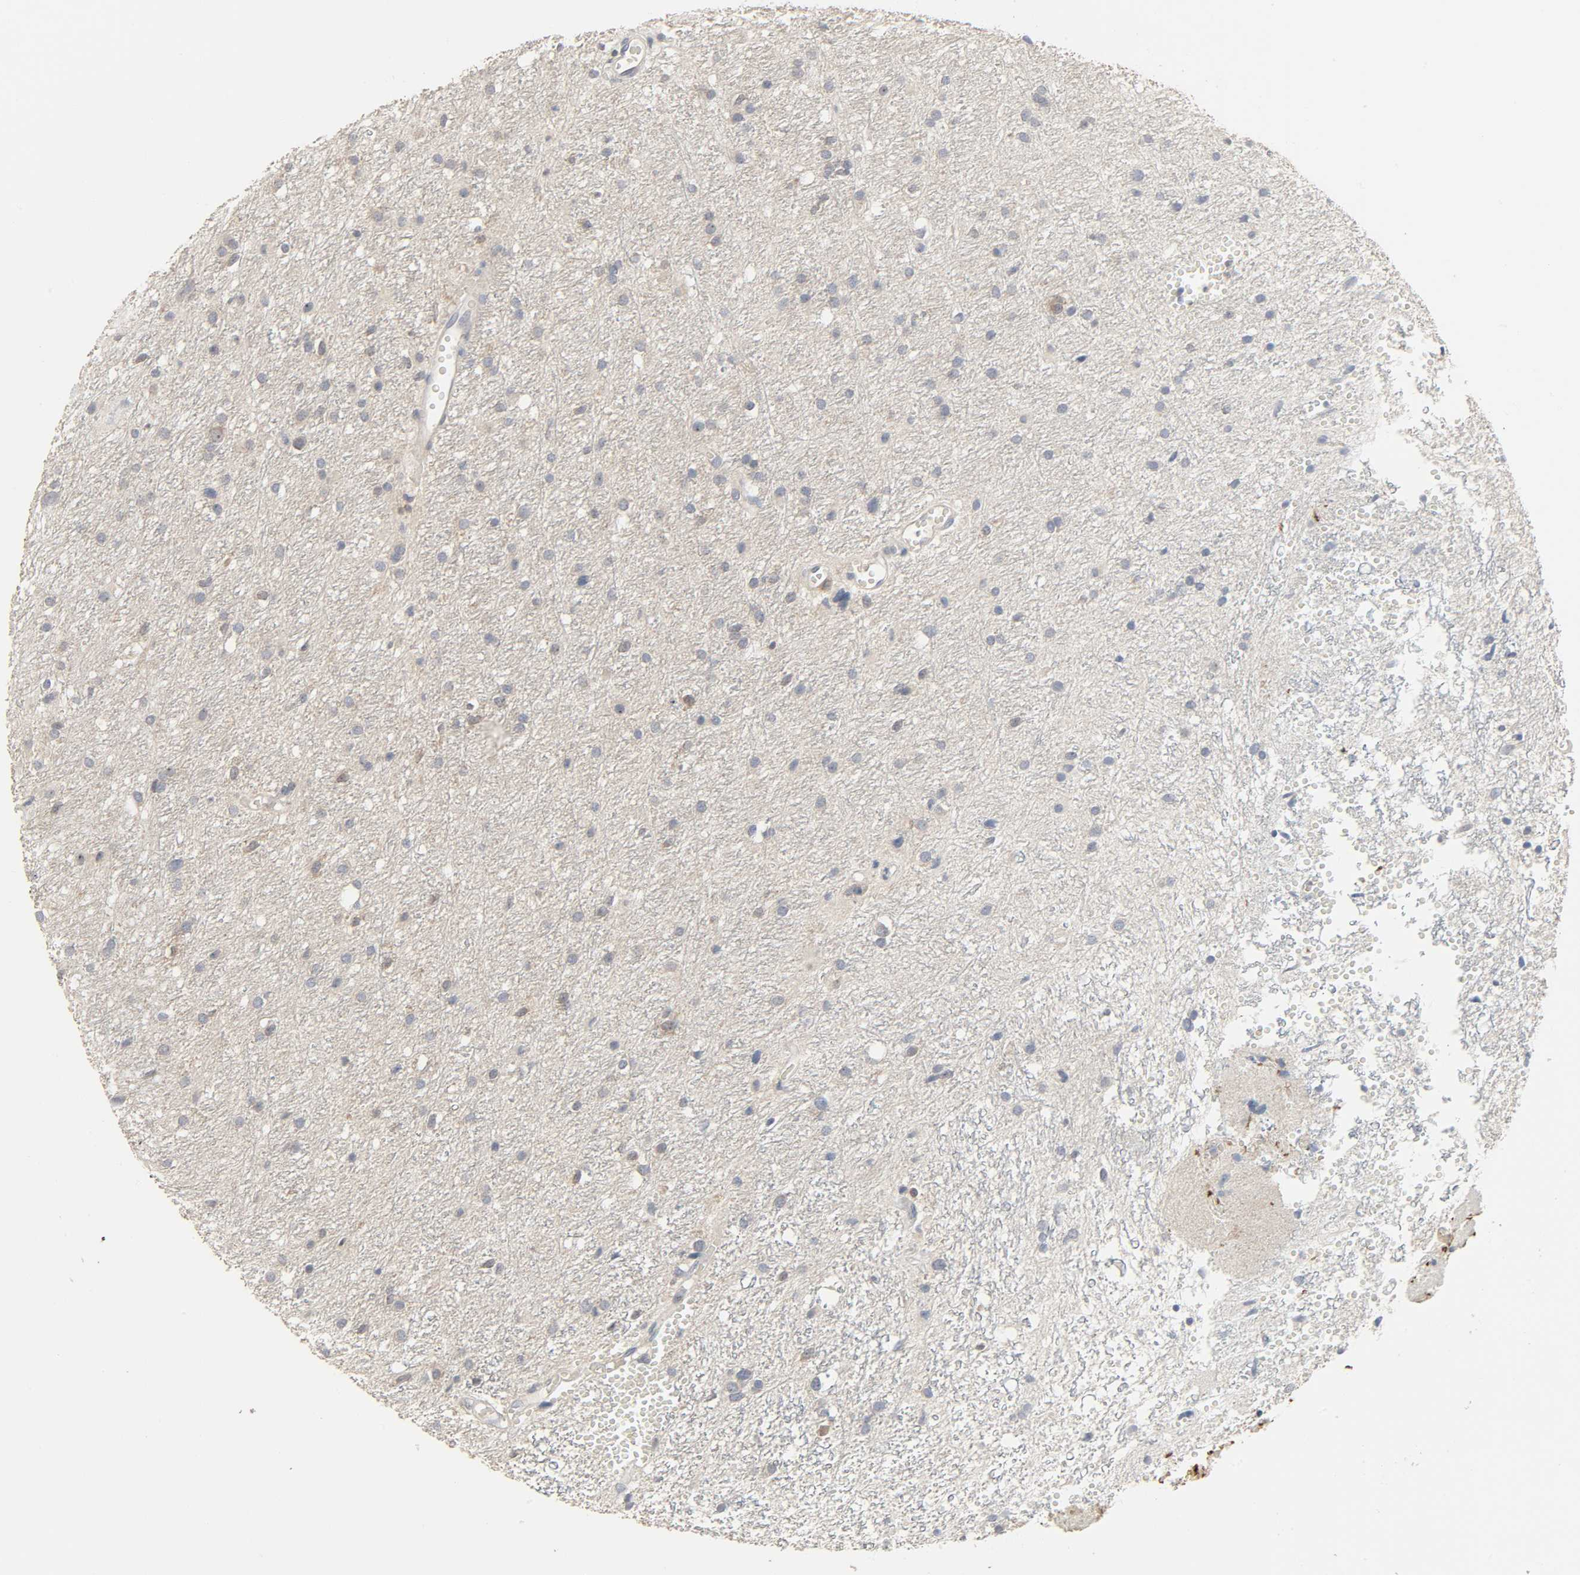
{"staining": {"intensity": "moderate", "quantity": "<25%", "location": "cytoplasmic/membranous,nuclear"}, "tissue": "glioma", "cell_type": "Tumor cells", "image_type": "cancer", "snomed": [{"axis": "morphology", "description": "Glioma, malignant, High grade"}, {"axis": "topography", "description": "Brain"}], "caption": "IHC of human glioma reveals low levels of moderate cytoplasmic/membranous and nuclear positivity in approximately <25% of tumor cells.", "gene": "PLEKHA2", "patient": {"sex": "female", "age": 59}}